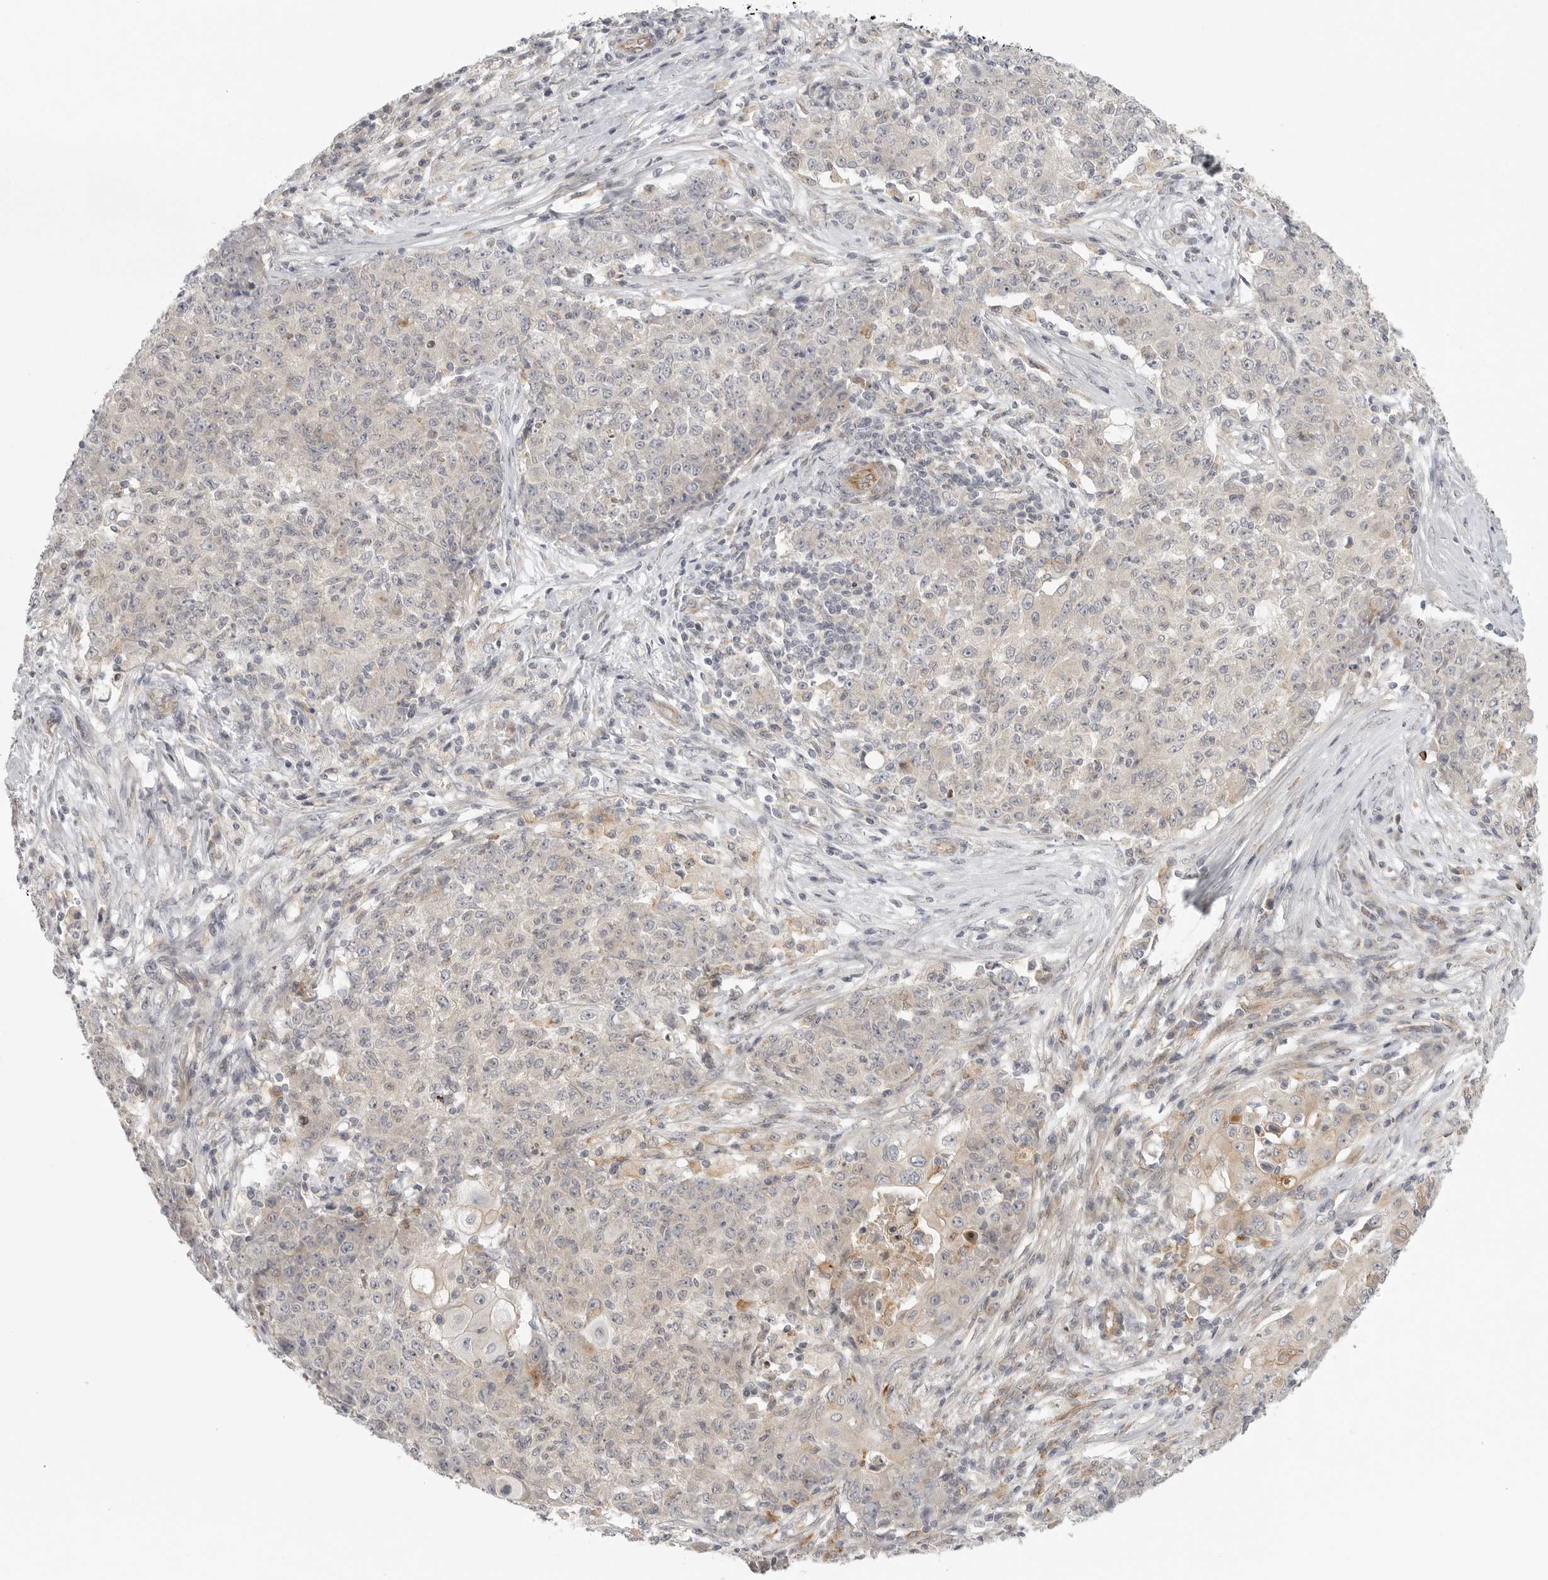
{"staining": {"intensity": "negative", "quantity": "none", "location": "none"}, "tissue": "ovarian cancer", "cell_type": "Tumor cells", "image_type": "cancer", "snomed": [{"axis": "morphology", "description": "Carcinoma, endometroid"}, {"axis": "topography", "description": "Ovary"}], "caption": "DAB (3,3'-diaminobenzidine) immunohistochemical staining of ovarian cancer reveals no significant positivity in tumor cells.", "gene": "CCPG1", "patient": {"sex": "female", "age": 42}}